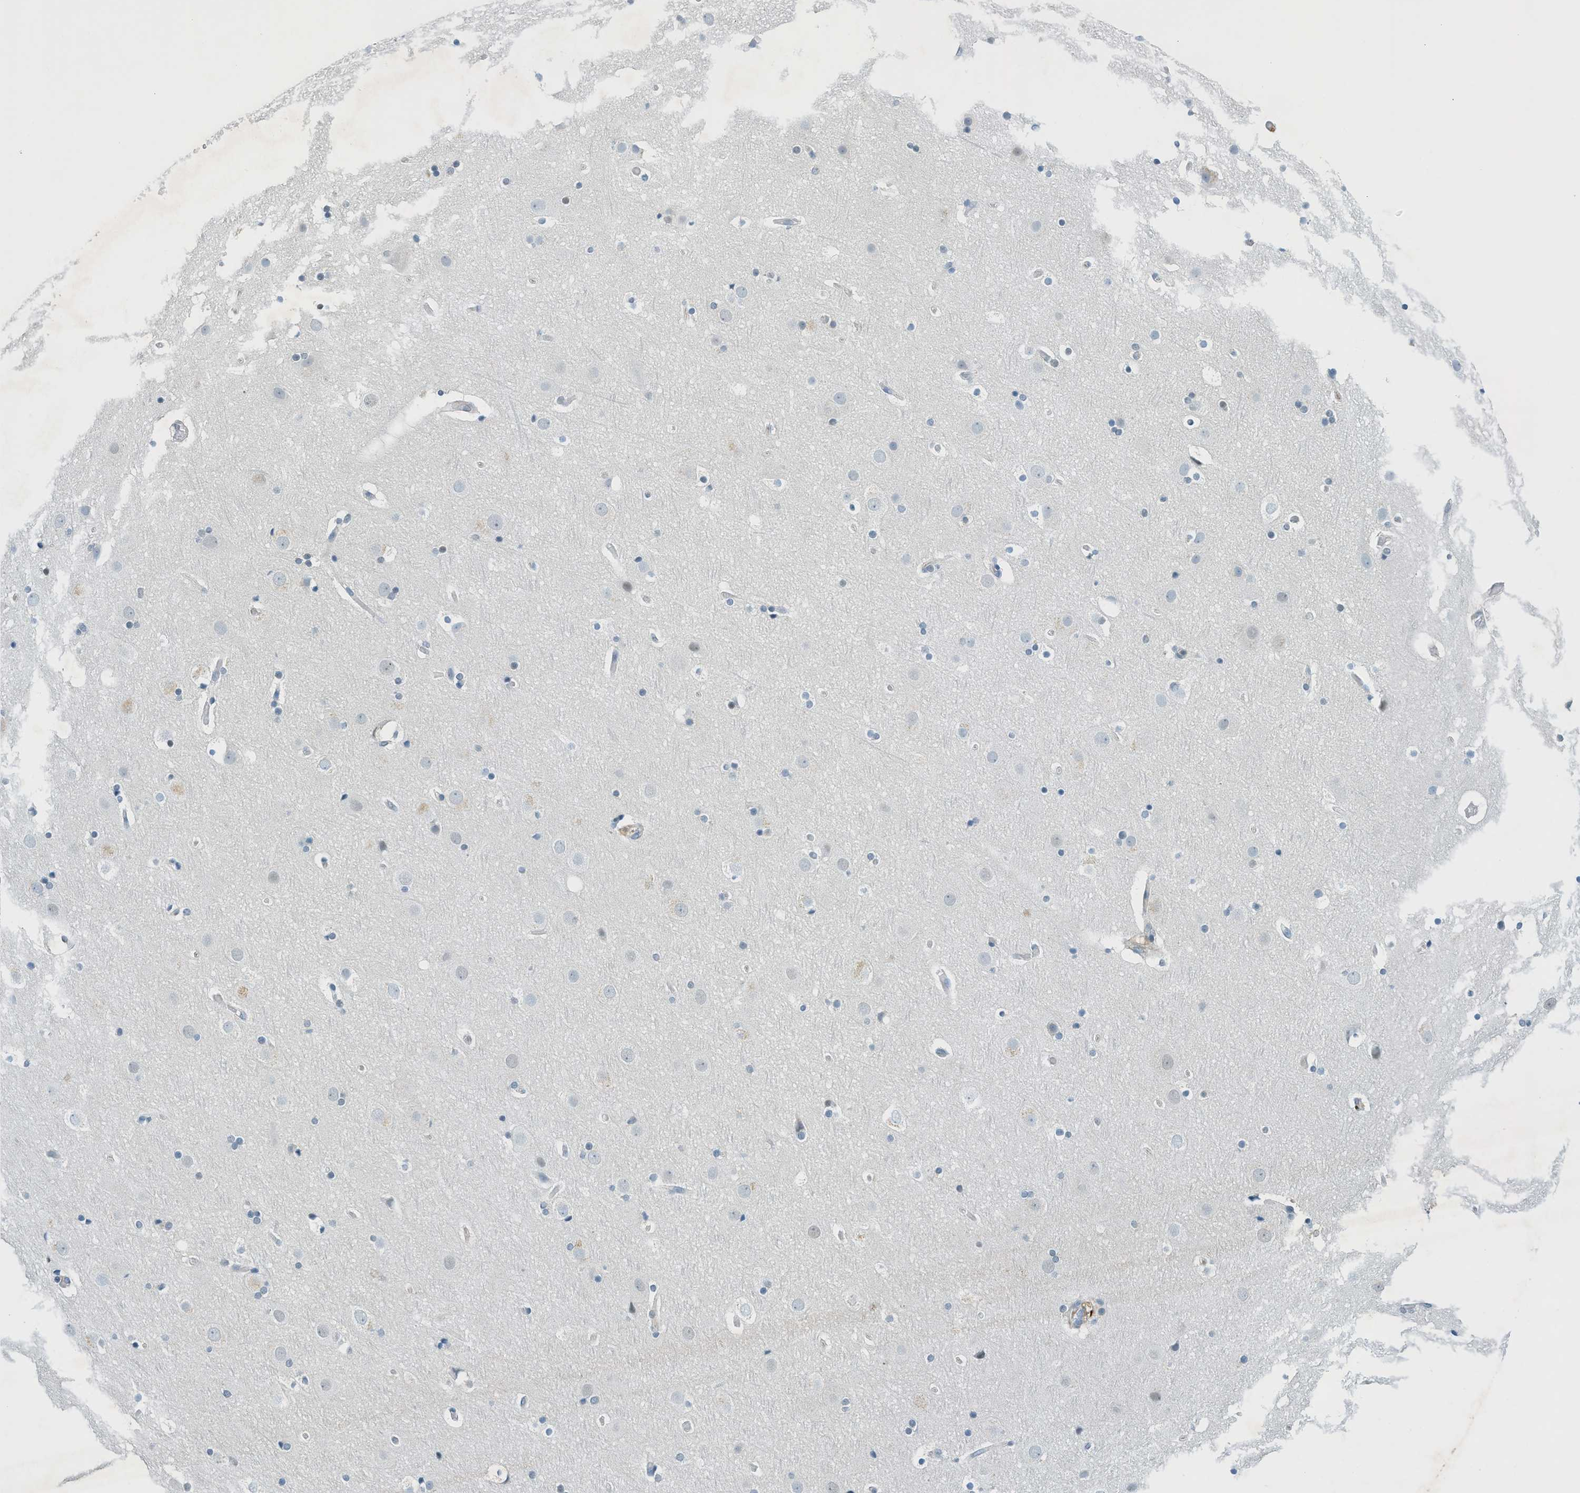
{"staining": {"intensity": "negative", "quantity": "none", "location": "none"}, "tissue": "cerebral cortex", "cell_type": "Endothelial cells", "image_type": "normal", "snomed": [{"axis": "morphology", "description": "Normal tissue, NOS"}, {"axis": "topography", "description": "Cerebral cortex"}], "caption": "DAB immunohistochemical staining of benign human cerebral cortex demonstrates no significant expression in endothelial cells. (DAB (3,3'-diaminobenzidine) immunohistochemistry (IHC) with hematoxylin counter stain).", "gene": "SH3D19", "patient": {"sex": "male", "age": 57}}